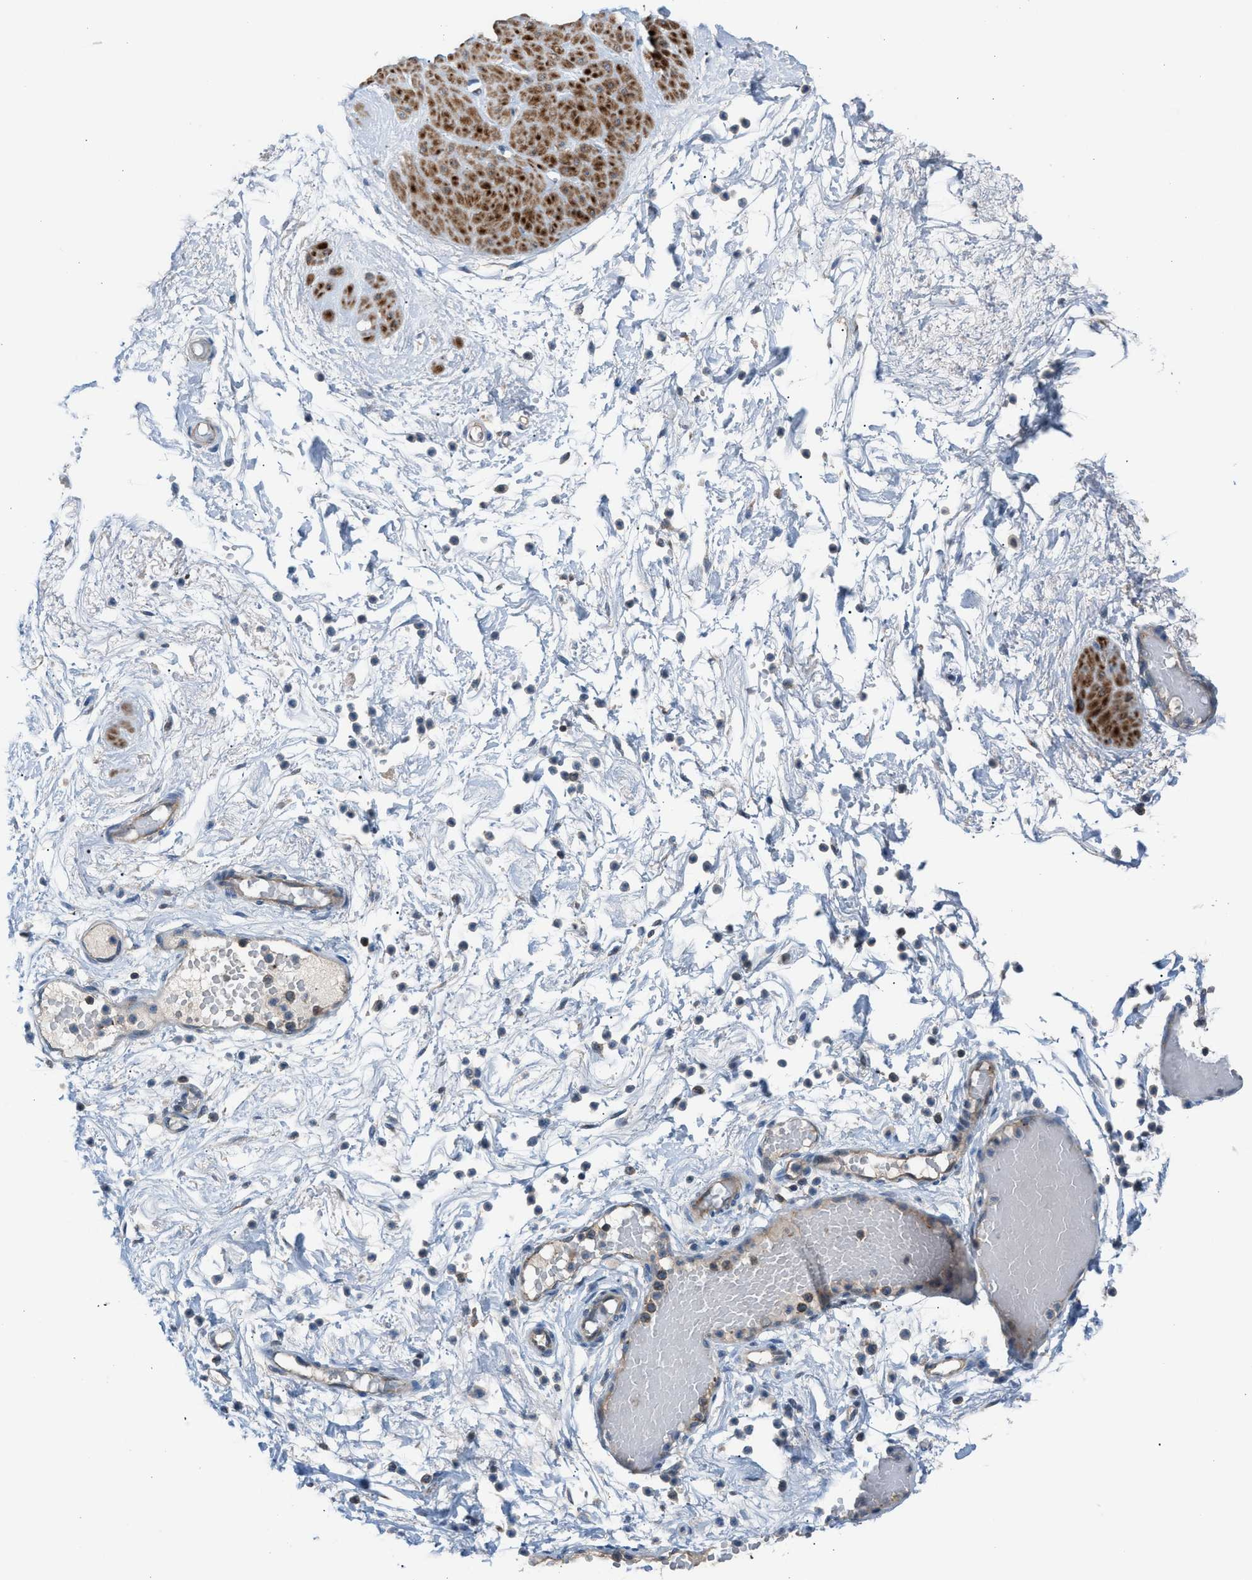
{"staining": {"intensity": "weak", "quantity": "<25%", "location": "cytoplasmic/membranous"}, "tissue": "adipose tissue", "cell_type": "Adipocytes", "image_type": "normal", "snomed": [{"axis": "morphology", "description": "Normal tissue, NOS"}, {"axis": "topography", "description": "Soft tissue"}, {"axis": "topography", "description": "Vascular tissue"}], "caption": "A high-resolution histopathology image shows immunohistochemistry (IHC) staining of unremarkable adipose tissue, which demonstrates no significant positivity in adipocytes.", "gene": "CRTC1", "patient": {"sex": "female", "age": 35}}